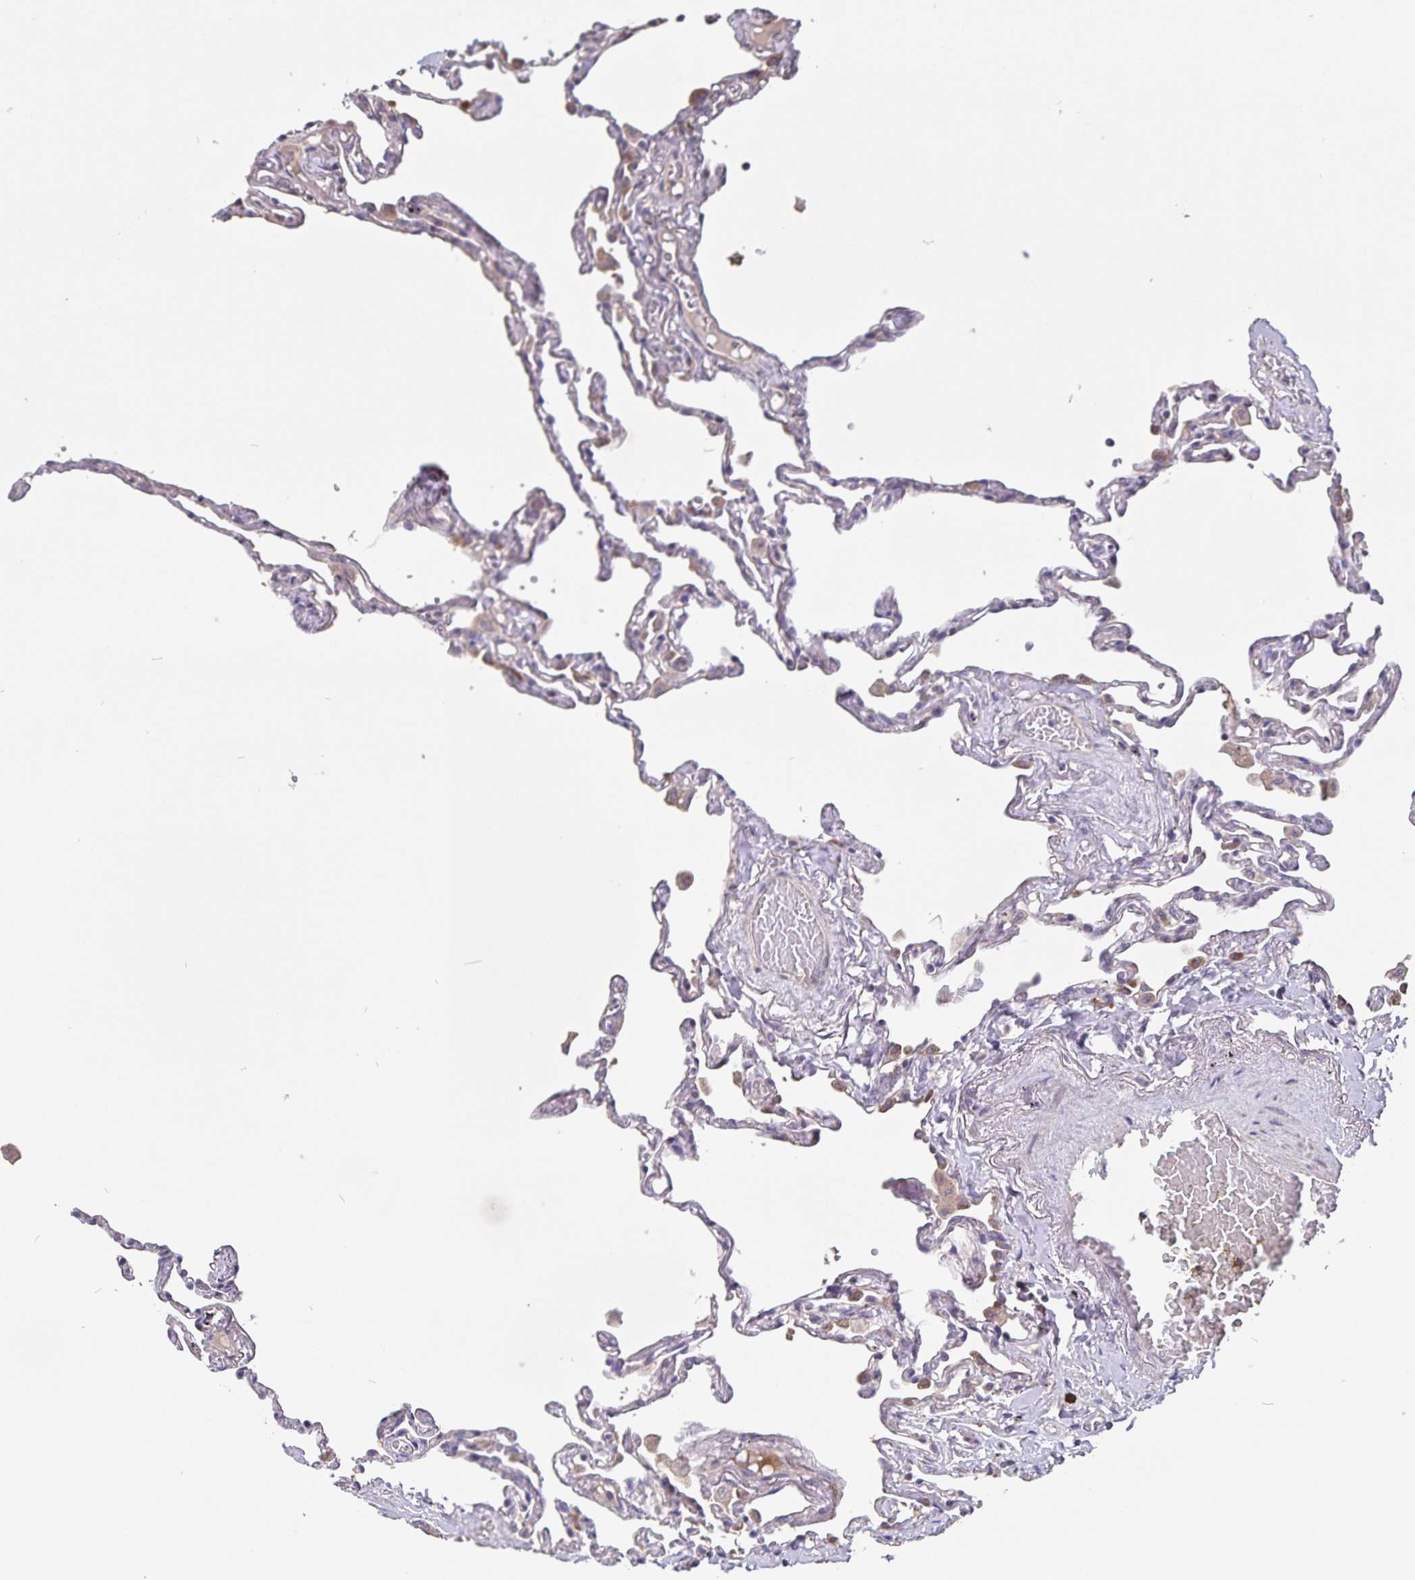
{"staining": {"intensity": "weak", "quantity": "<25%", "location": "cytoplasmic/membranous"}, "tissue": "lung", "cell_type": "Alveolar cells", "image_type": "normal", "snomed": [{"axis": "morphology", "description": "Normal tissue, NOS"}, {"axis": "topography", "description": "Lung"}], "caption": "Alveolar cells show no significant protein expression in unremarkable lung. Brightfield microscopy of immunohistochemistry stained with DAB (3,3'-diaminobenzidine) (brown) and hematoxylin (blue), captured at high magnification.", "gene": "FBXL16", "patient": {"sex": "female", "age": 67}}